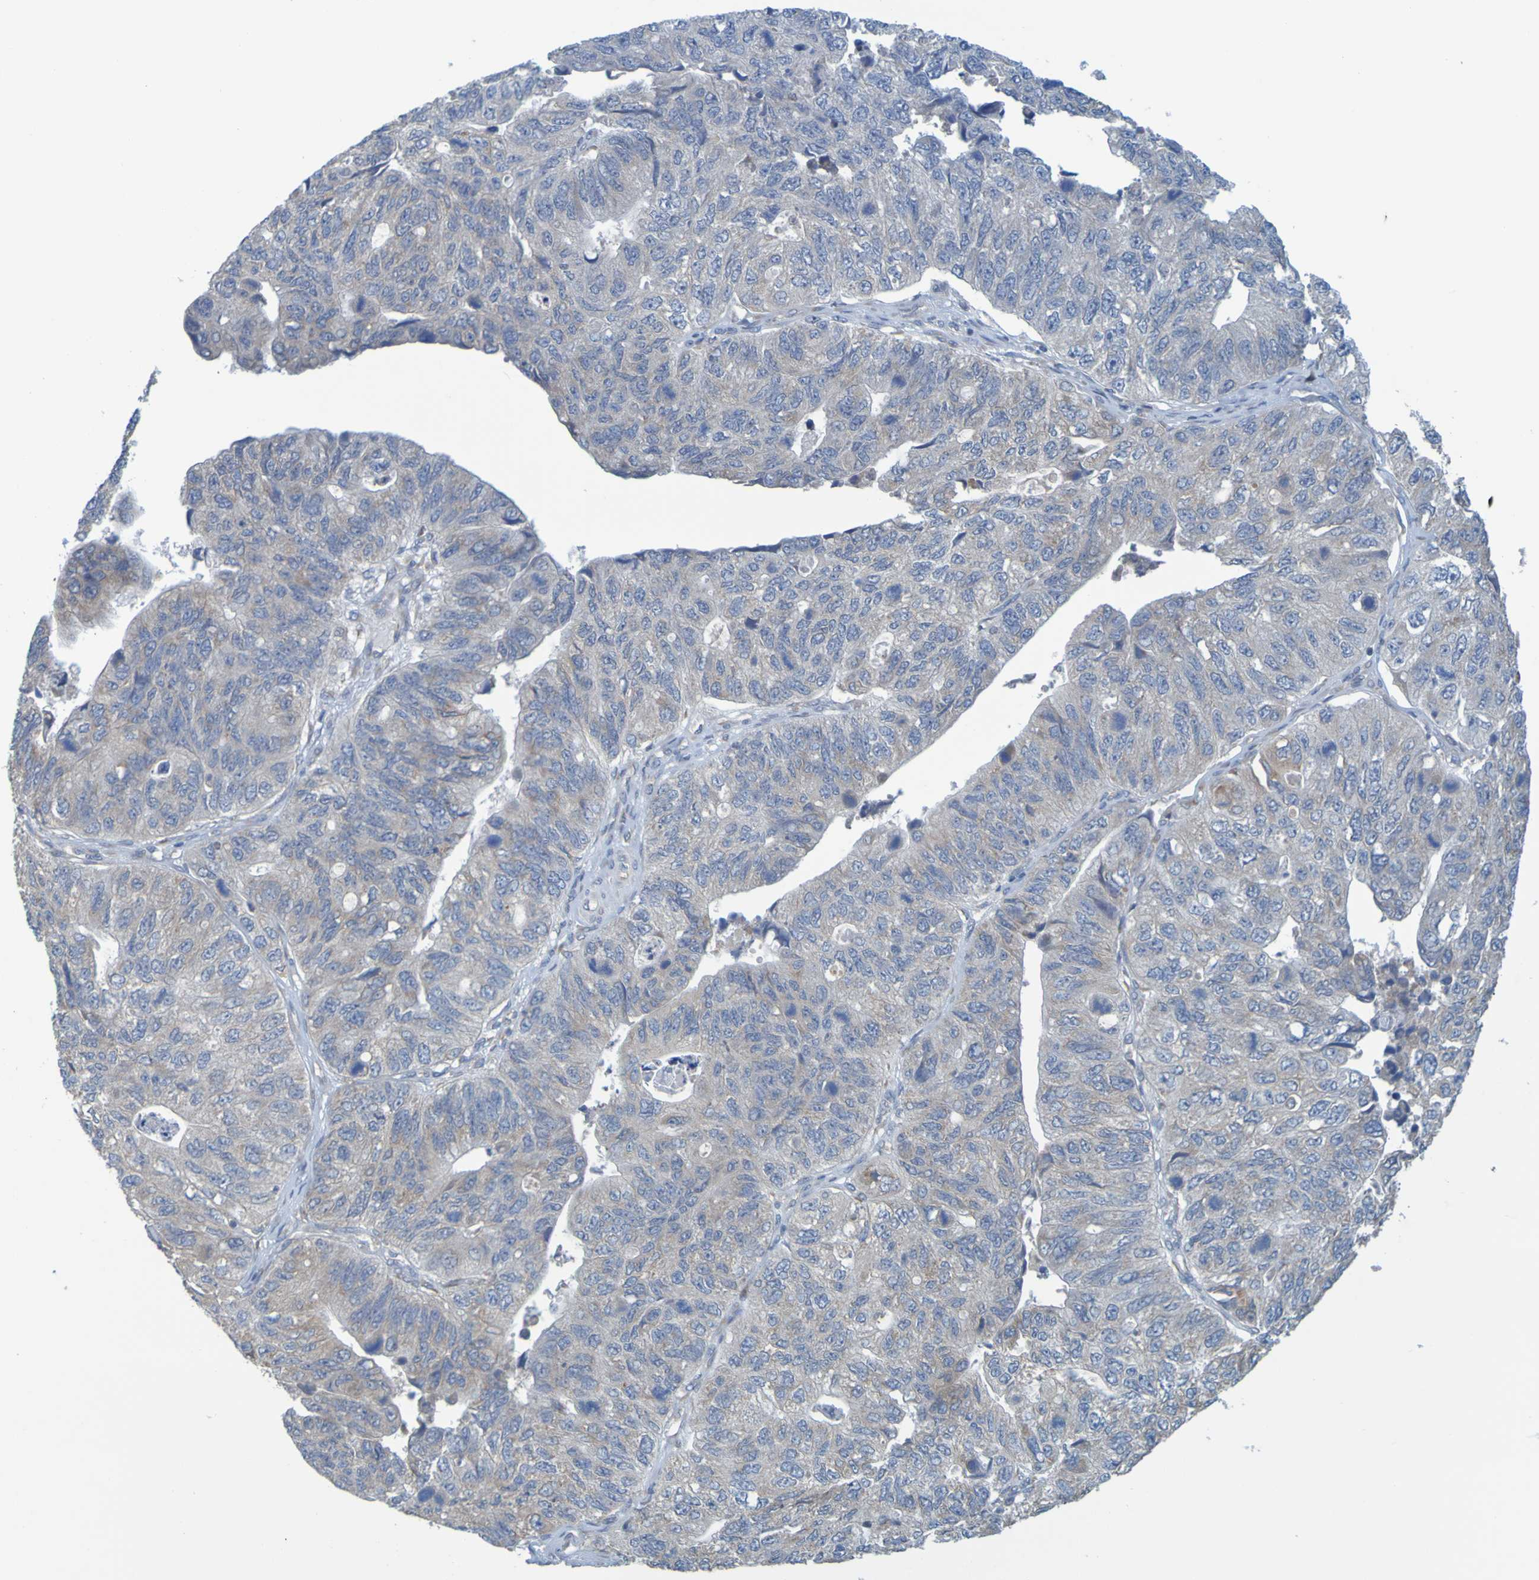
{"staining": {"intensity": "moderate", "quantity": "<25%", "location": "cytoplasmic/membranous"}, "tissue": "stomach cancer", "cell_type": "Tumor cells", "image_type": "cancer", "snomed": [{"axis": "morphology", "description": "Adenocarcinoma, NOS"}, {"axis": "topography", "description": "Stomach"}], "caption": "High-magnification brightfield microscopy of stomach adenocarcinoma stained with DAB (brown) and counterstained with hematoxylin (blue). tumor cells exhibit moderate cytoplasmic/membranous expression is present in about<25% of cells. (IHC, brightfield microscopy, high magnification).", "gene": "MOGS", "patient": {"sex": "male", "age": 59}}